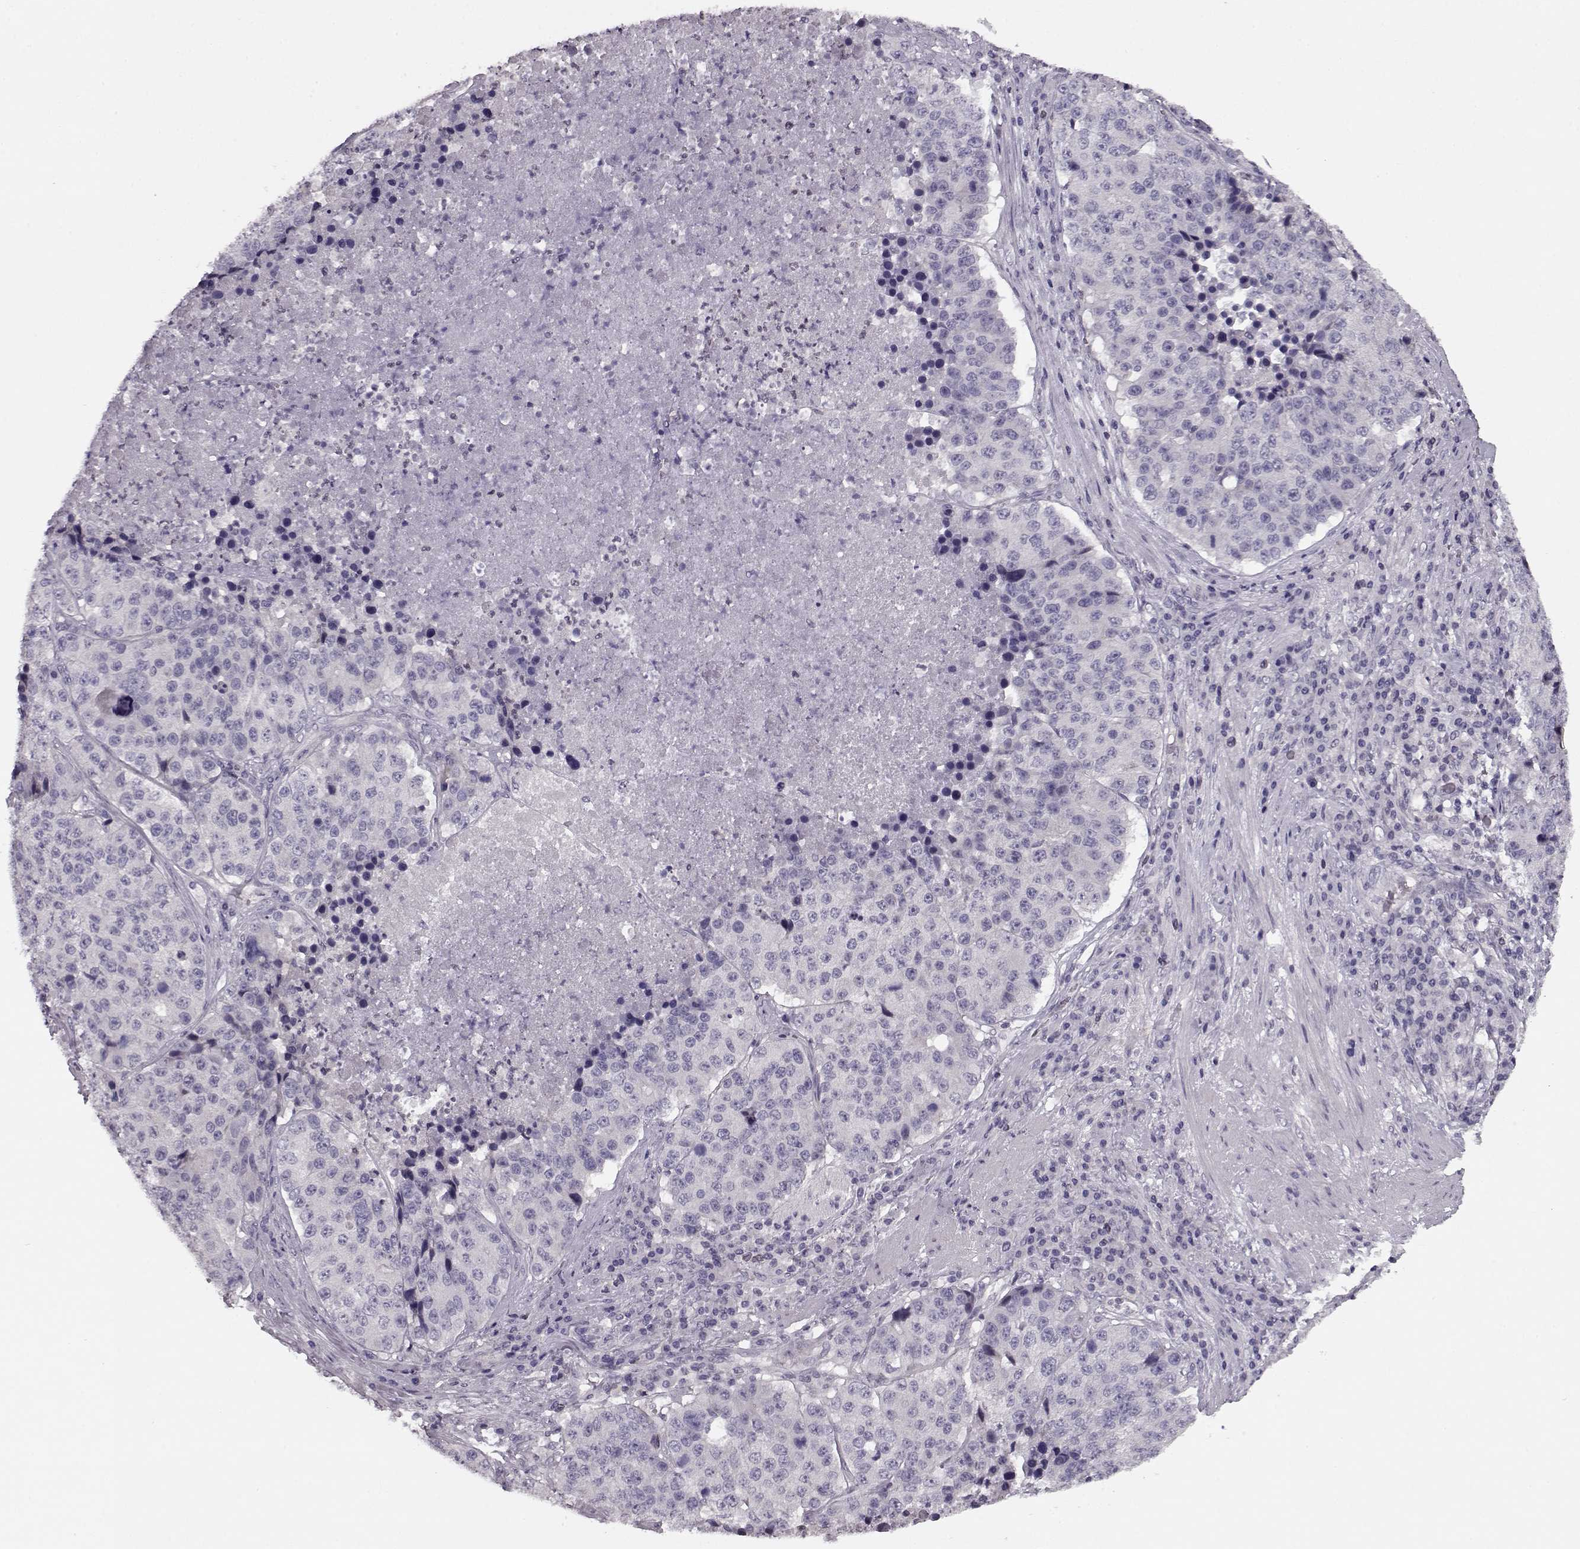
{"staining": {"intensity": "negative", "quantity": "none", "location": "none"}, "tissue": "stomach cancer", "cell_type": "Tumor cells", "image_type": "cancer", "snomed": [{"axis": "morphology", "description": "Adenocarcinoma, NOS"}, {"axis": "topography", "description": "Stomach"}], "caption": "IHC of stomach cancer (adenocarcinoma) displays no staining in tumor cells.", "gene": "RP1L1", "patient": {"sex": "male", "age": 71}}